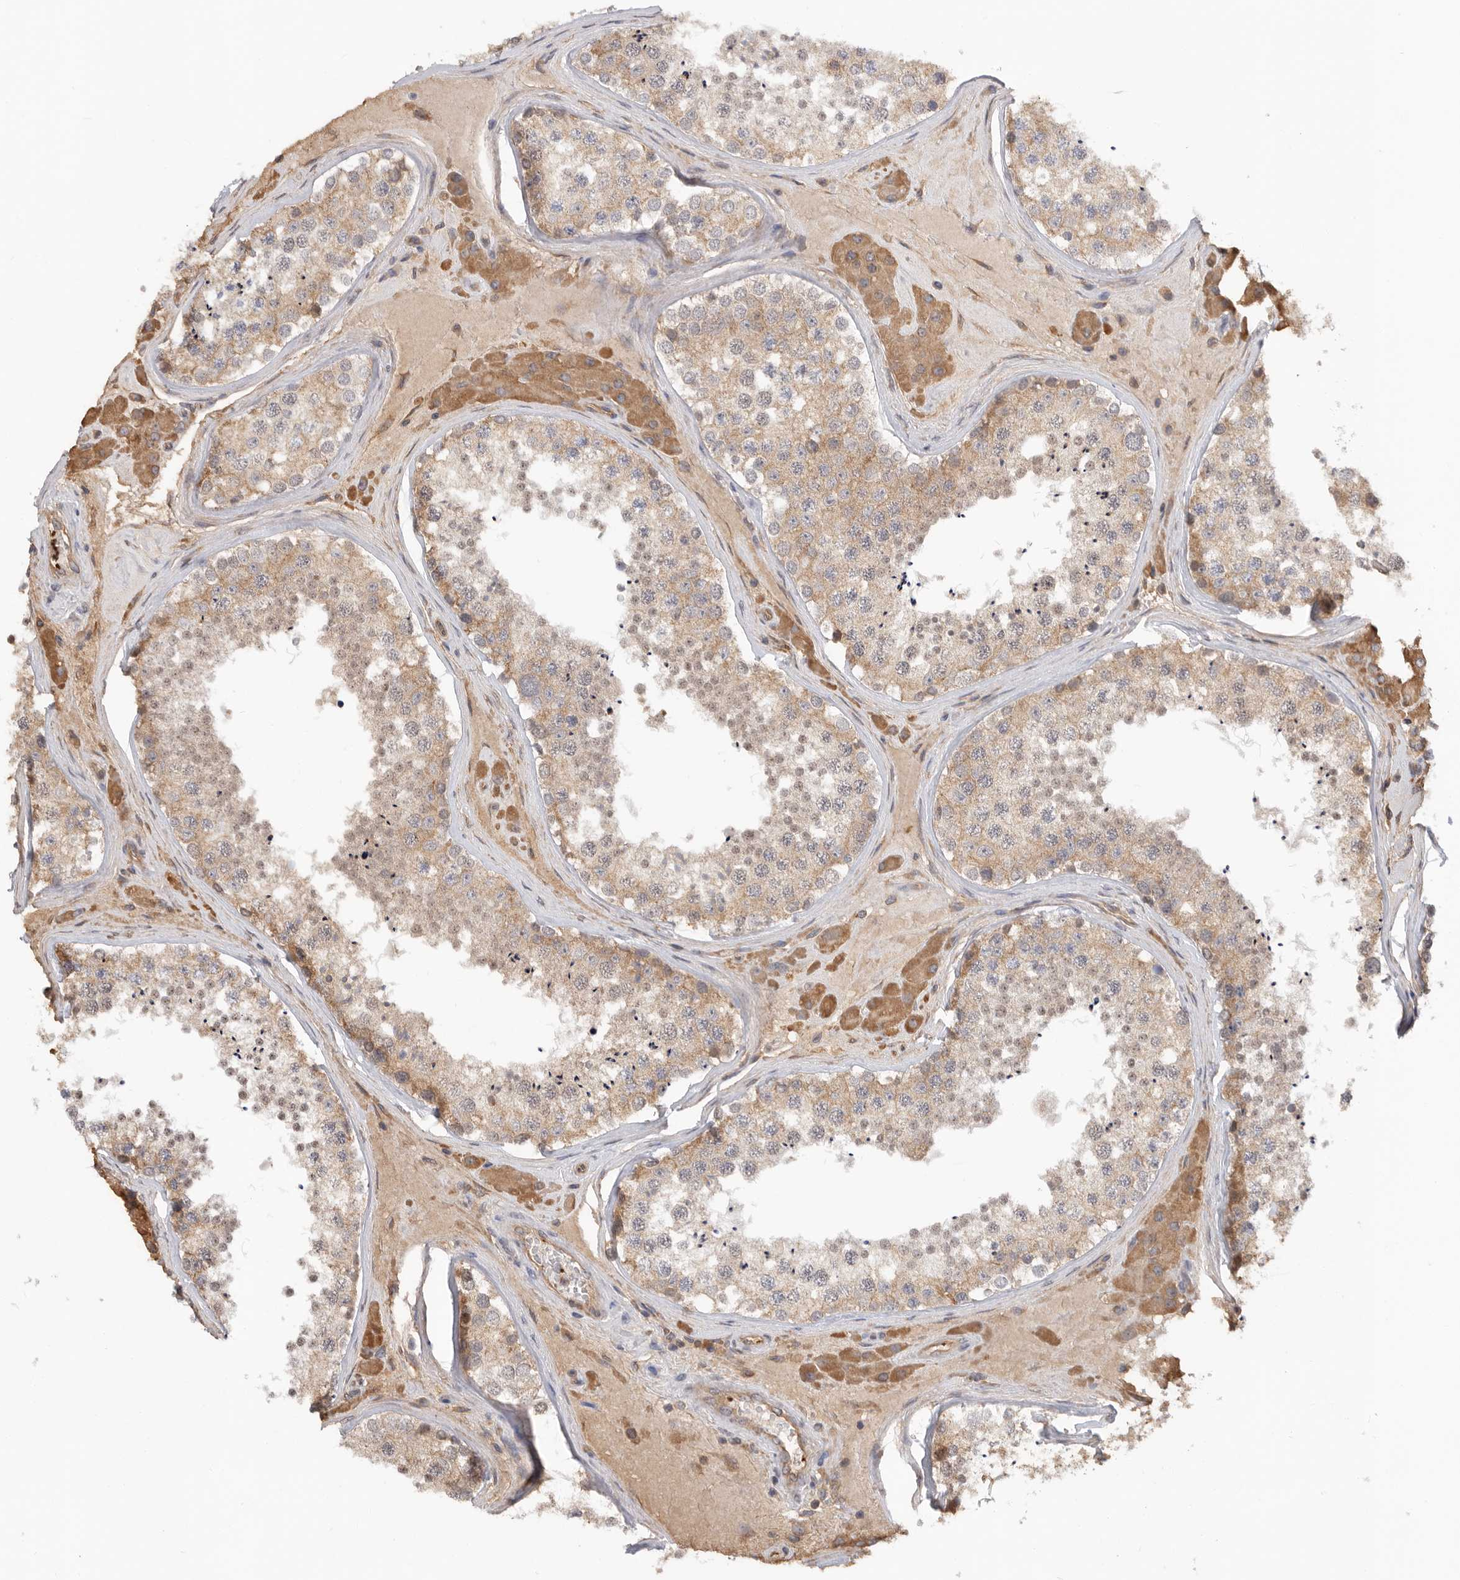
{"staining": {"intensity": "weak", "quantity": ">75%", "location": "cytoplasmic/membranous"}, "tissue": "testis", "cell_type": "Cells in seminiferous ducts", "image_type": "normal", "snomed": [{"axis": "morphology", "description": "Normal tissue, NOS"}, {"axis": "topography", "description": "Testis"}], "caption": "The histopathology image shows a brown stain indicating the presence of a protein in the cytoplasmic/membranous of cells in seminiferous ducts in testis. (brown staining indicates protein expression, while blue staining denotes nuclei).", "gene": "CDC42BPB", "patient": {"sex": "male", "age": 46}}